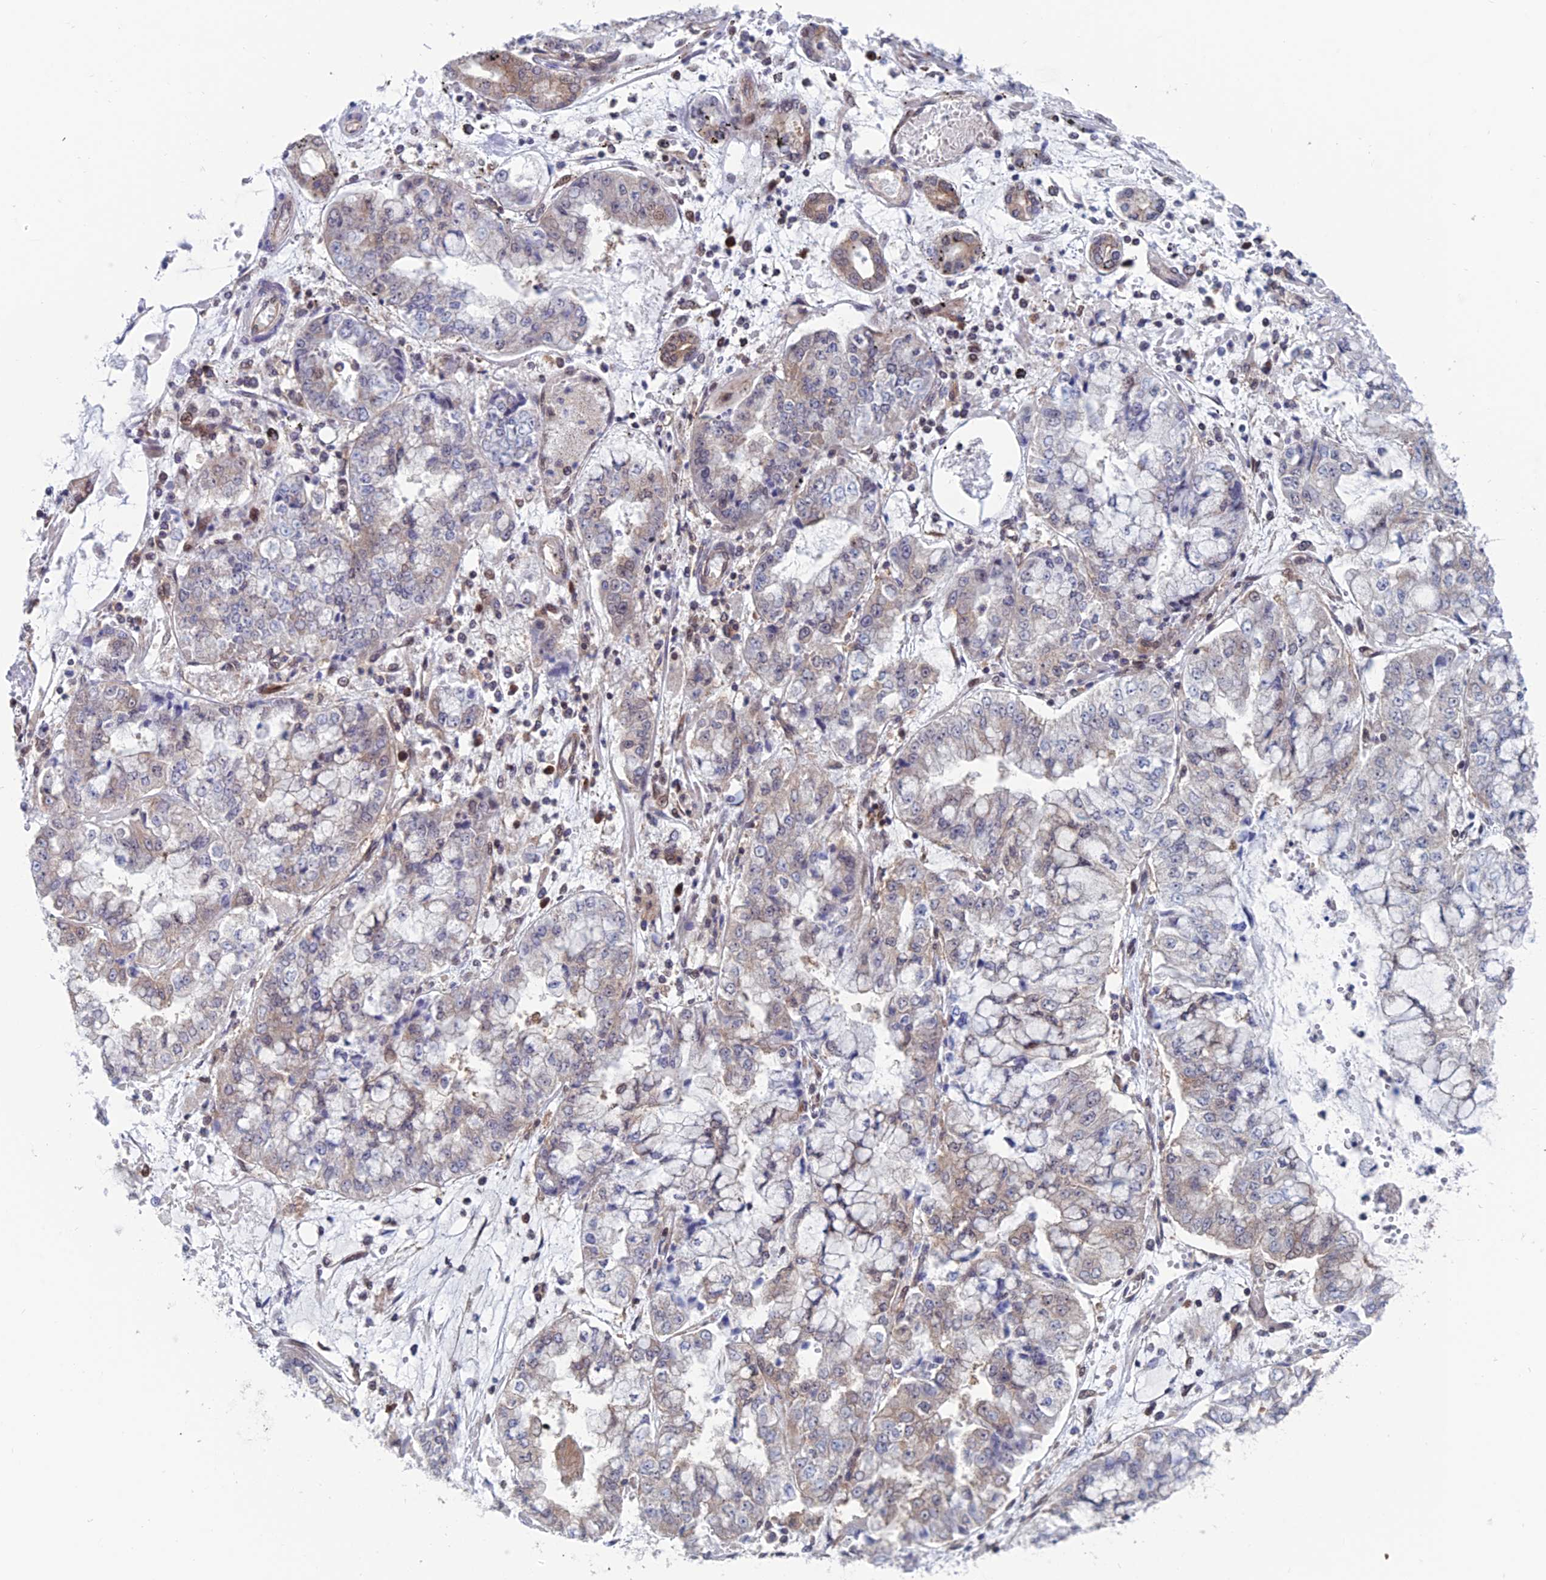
{"staining": {"intensity": "weak", "quantity": "<25%", "location": "cytoplasmic/membranous"}, "tissue": "stomach cancer", "cell_type": "Tumor cells", "image_type": "cancer", "snomed": [{"axis": "morphology", "description": "Adenocarcinoma, NOS"}, {"axis": "topography", "description": "Stomach"}], "caption": "A photomicrograph of human stomach adenocarcinoma is negative for staining in tumor cells.", "gene": "IGBP1", "patient": {"sex": "male", "age": 76}}